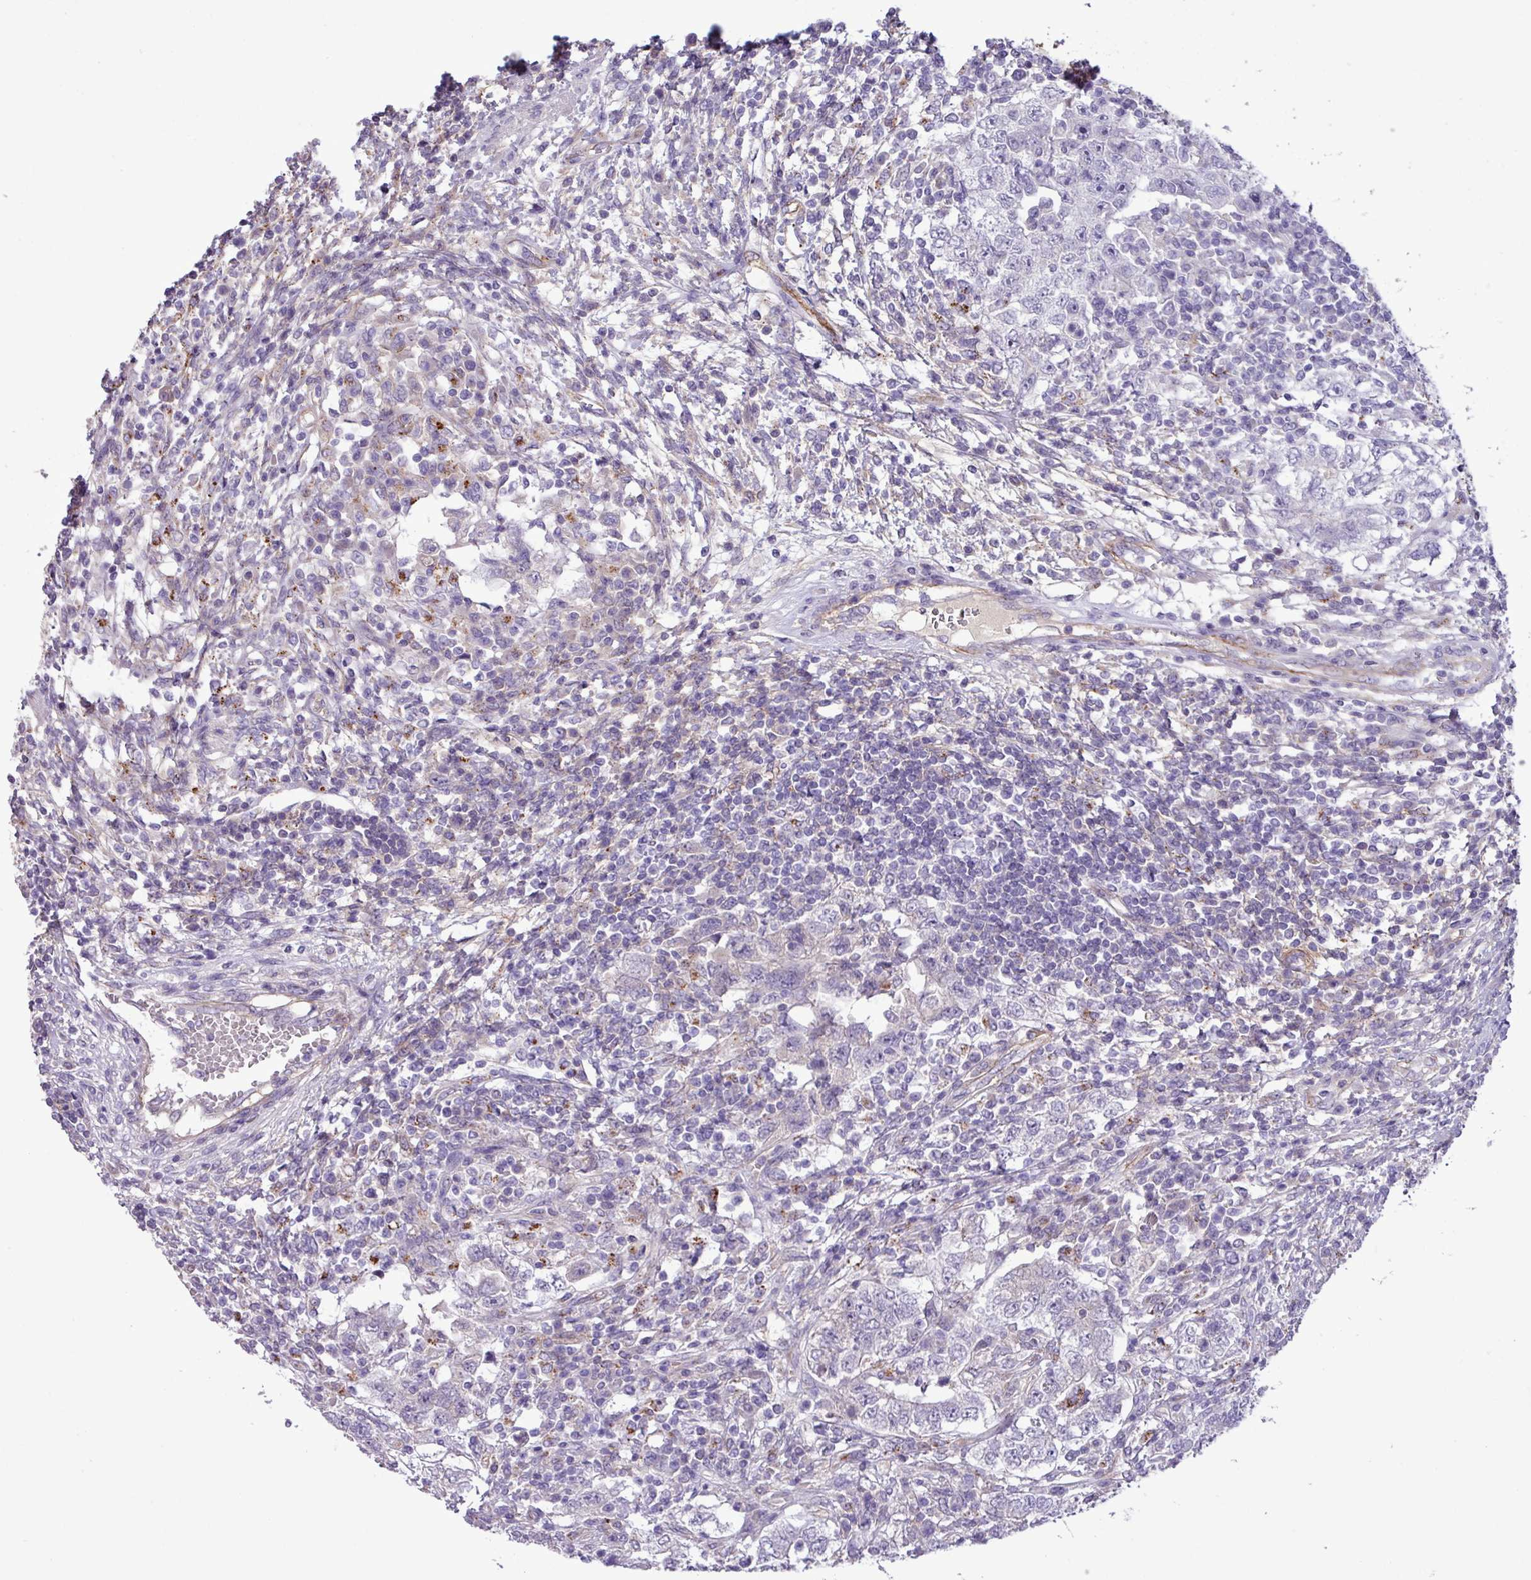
{"staining": {"intensity": "negative", "quantity": "none", "location": "none"}, "tissue": "testis cancer", "cell_type": "Tumor cells", "image_type": "cancer", "snomed": [{"axis": "morphology", "description": "Carcinoma, Embryonal, NOS"}, {"axis": "topography", "description": "Testis"}], "caption": "The photomicrograph shows no significant positivity in tumor cells of testis embryonal carcinoma.", "gene": "CD248", "patient": {"sex": "male", "age": 26}}